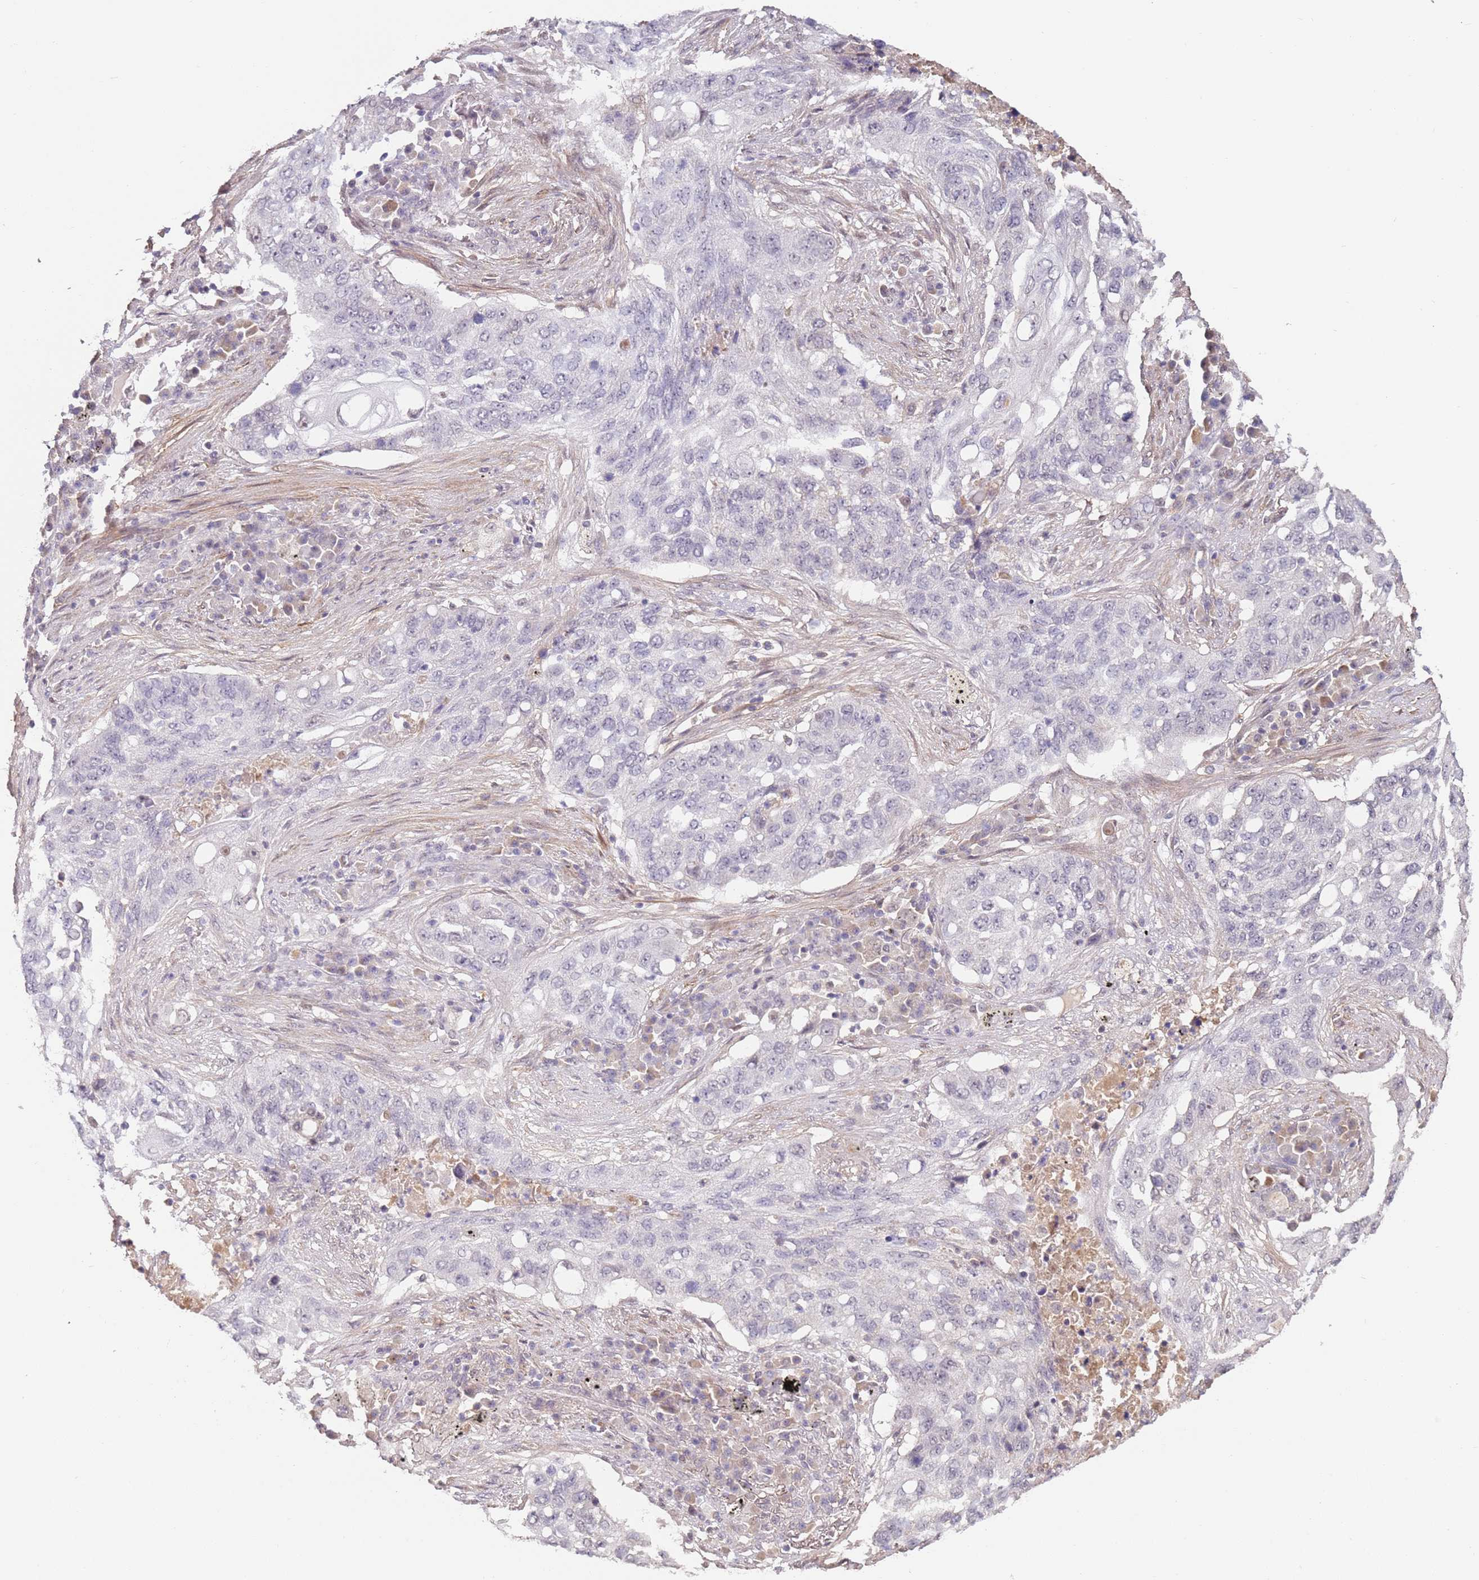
{"staining": {"intensity": "negative", "quantity": "none", "location": "none"}, "tissue": "lung cancer", "cell_type": "Tumor cells", "image_type": "cancer", "snomed": [{"axis": "morphology", "description": "Squamous cell carcinoma, NOS"}, {"axis": "topography", "description": "Lung"}], "caption": "Immunohistochemistry (IHC) micrograph of neoplastic tissue: human squamous cell carcinoma (lung) stained with DAB displays no significant protein positivity in tumor cells.", "gene": "WDR93", "patient": {"sex": "female", "age": 63}}